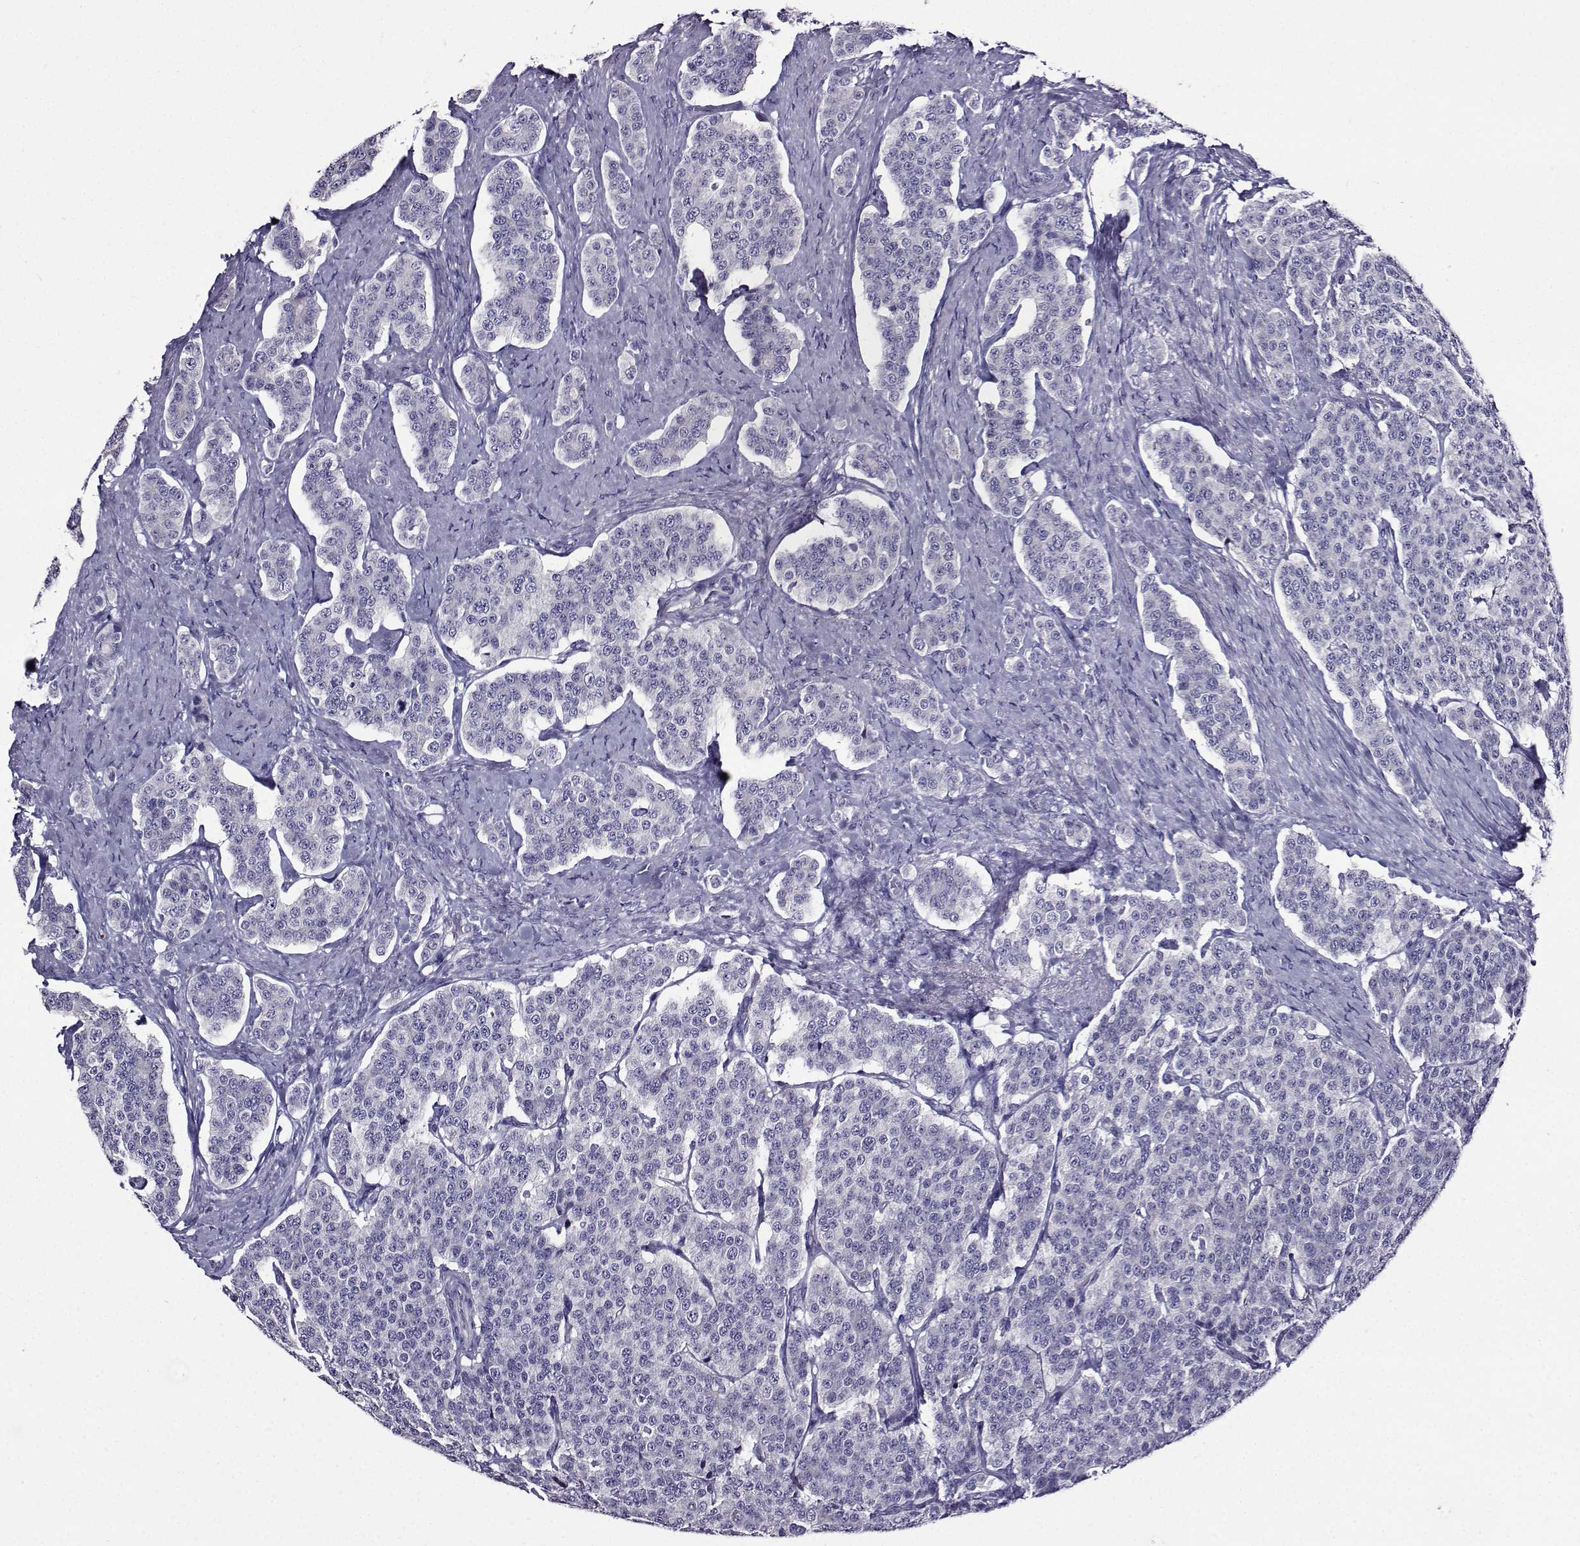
{"staining": {"intensity": "negative", "quantity": "none", "location": "none"}, "tissue": "carcinoid", "cell_type": "Tumor cells", "image_type": "cancer", "snomed": [{"axis": "morphology", "description": "Carcinoid, malignant, NOS"}, {"axis": "topography", "description": "Small intestine"}], "caption": "Protein analysis of carcinoid (malignant) demonstrates no significant expression in tumor cells.", "gene": "TMEM266", "patient": {"sex": "female", "age": 58}}